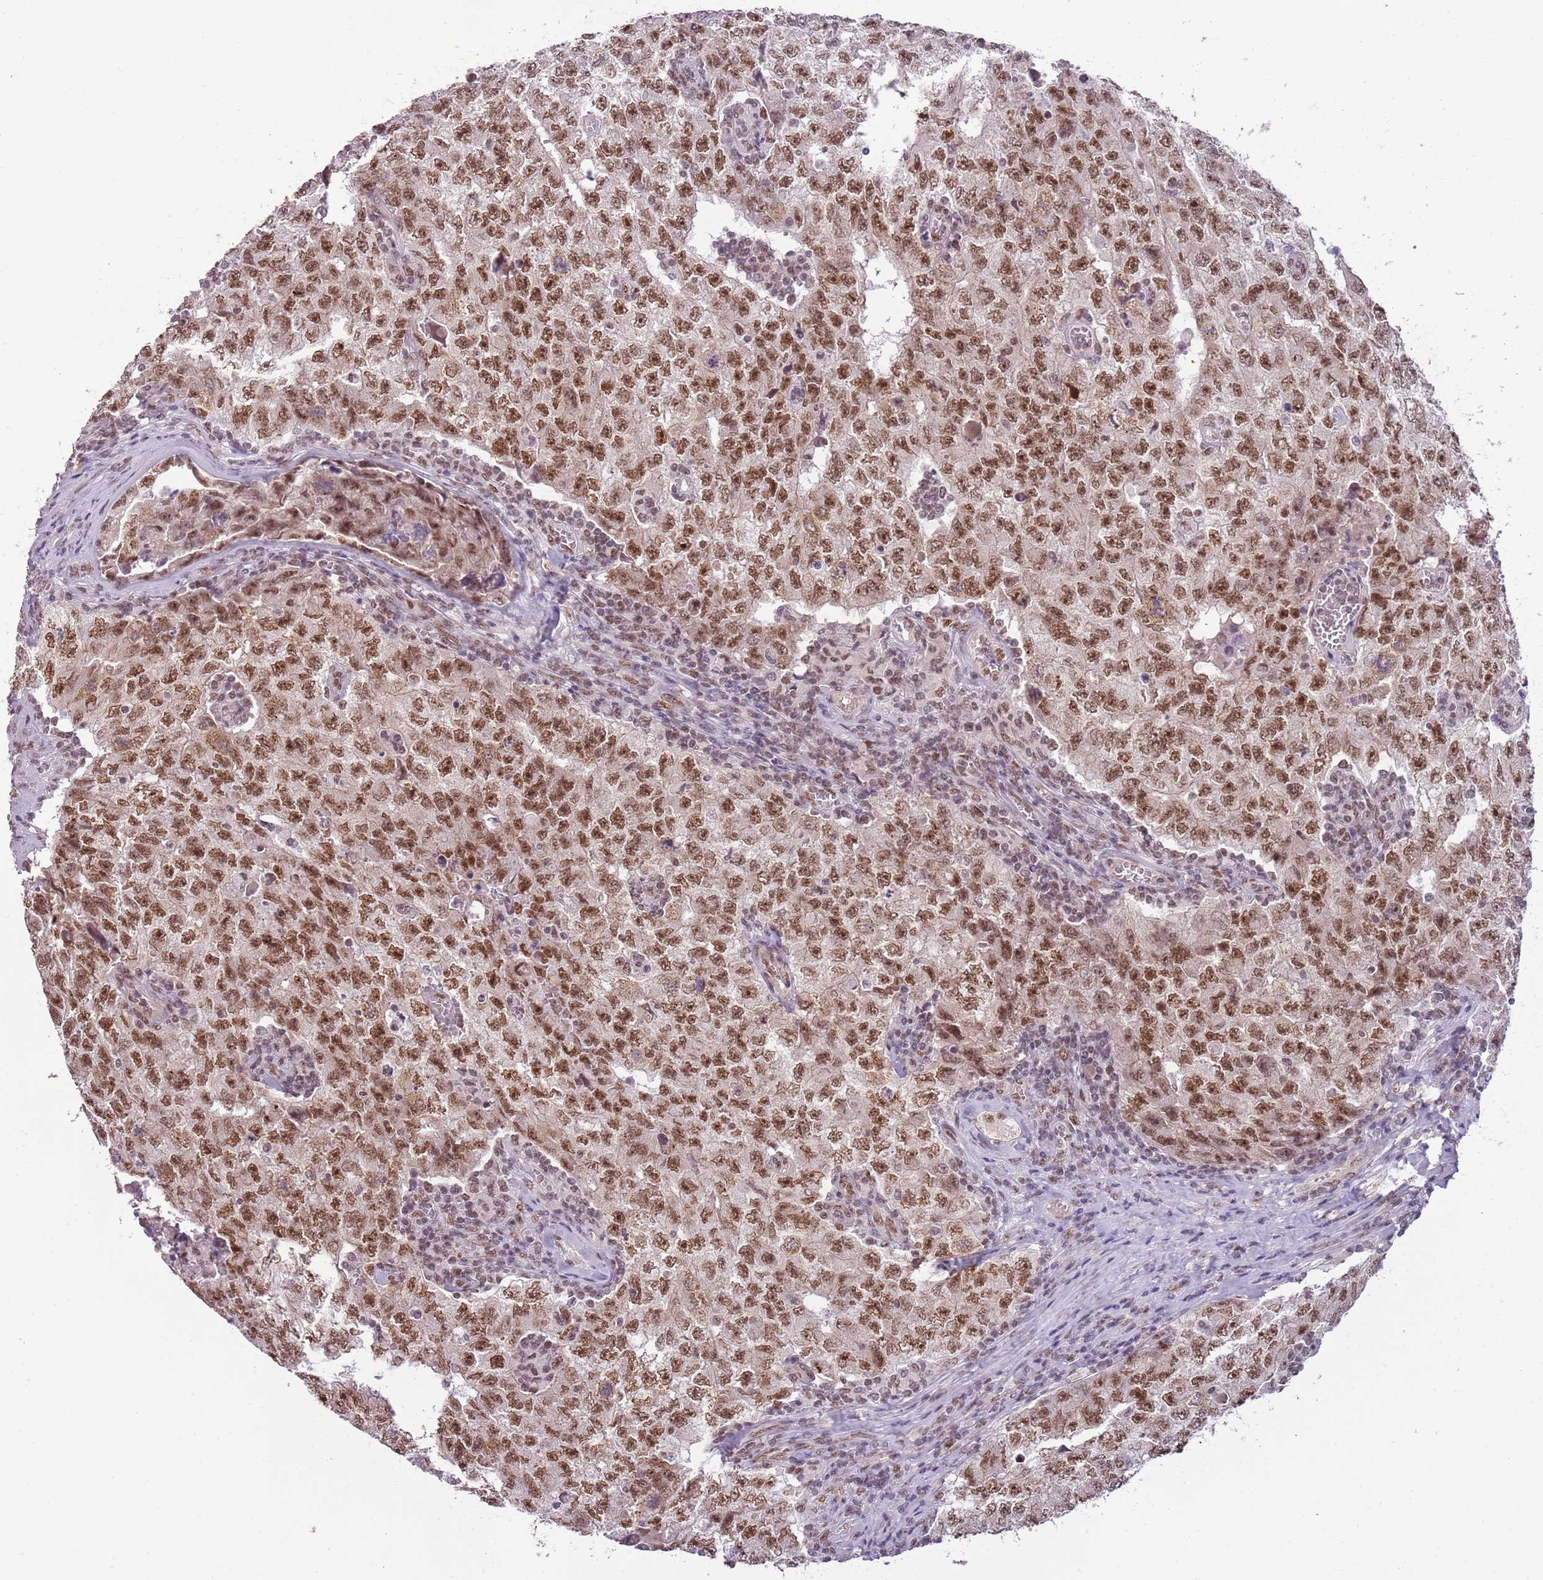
{"staining": {"intensity": "moderate", "quantity": ">75%", "location": "nuclear"}, "tissue": "testis cancer", "cell_type": "Tumor cells", "image_type": "cancer", "snomed": [{"axis": "morphology", "description": "Carcinoma, Embryonal, NOS"}, {"axis": "topography", "description": "Testis"}], "caption": "Immunohistochemical staining of human testis cancer (embryonal carcinoma) reveals moderate nuclear protein expression in approximately >75% of tumor cells.", "gene": "FAM120AOS", "patient": {"sex": "male", "age": 17}}